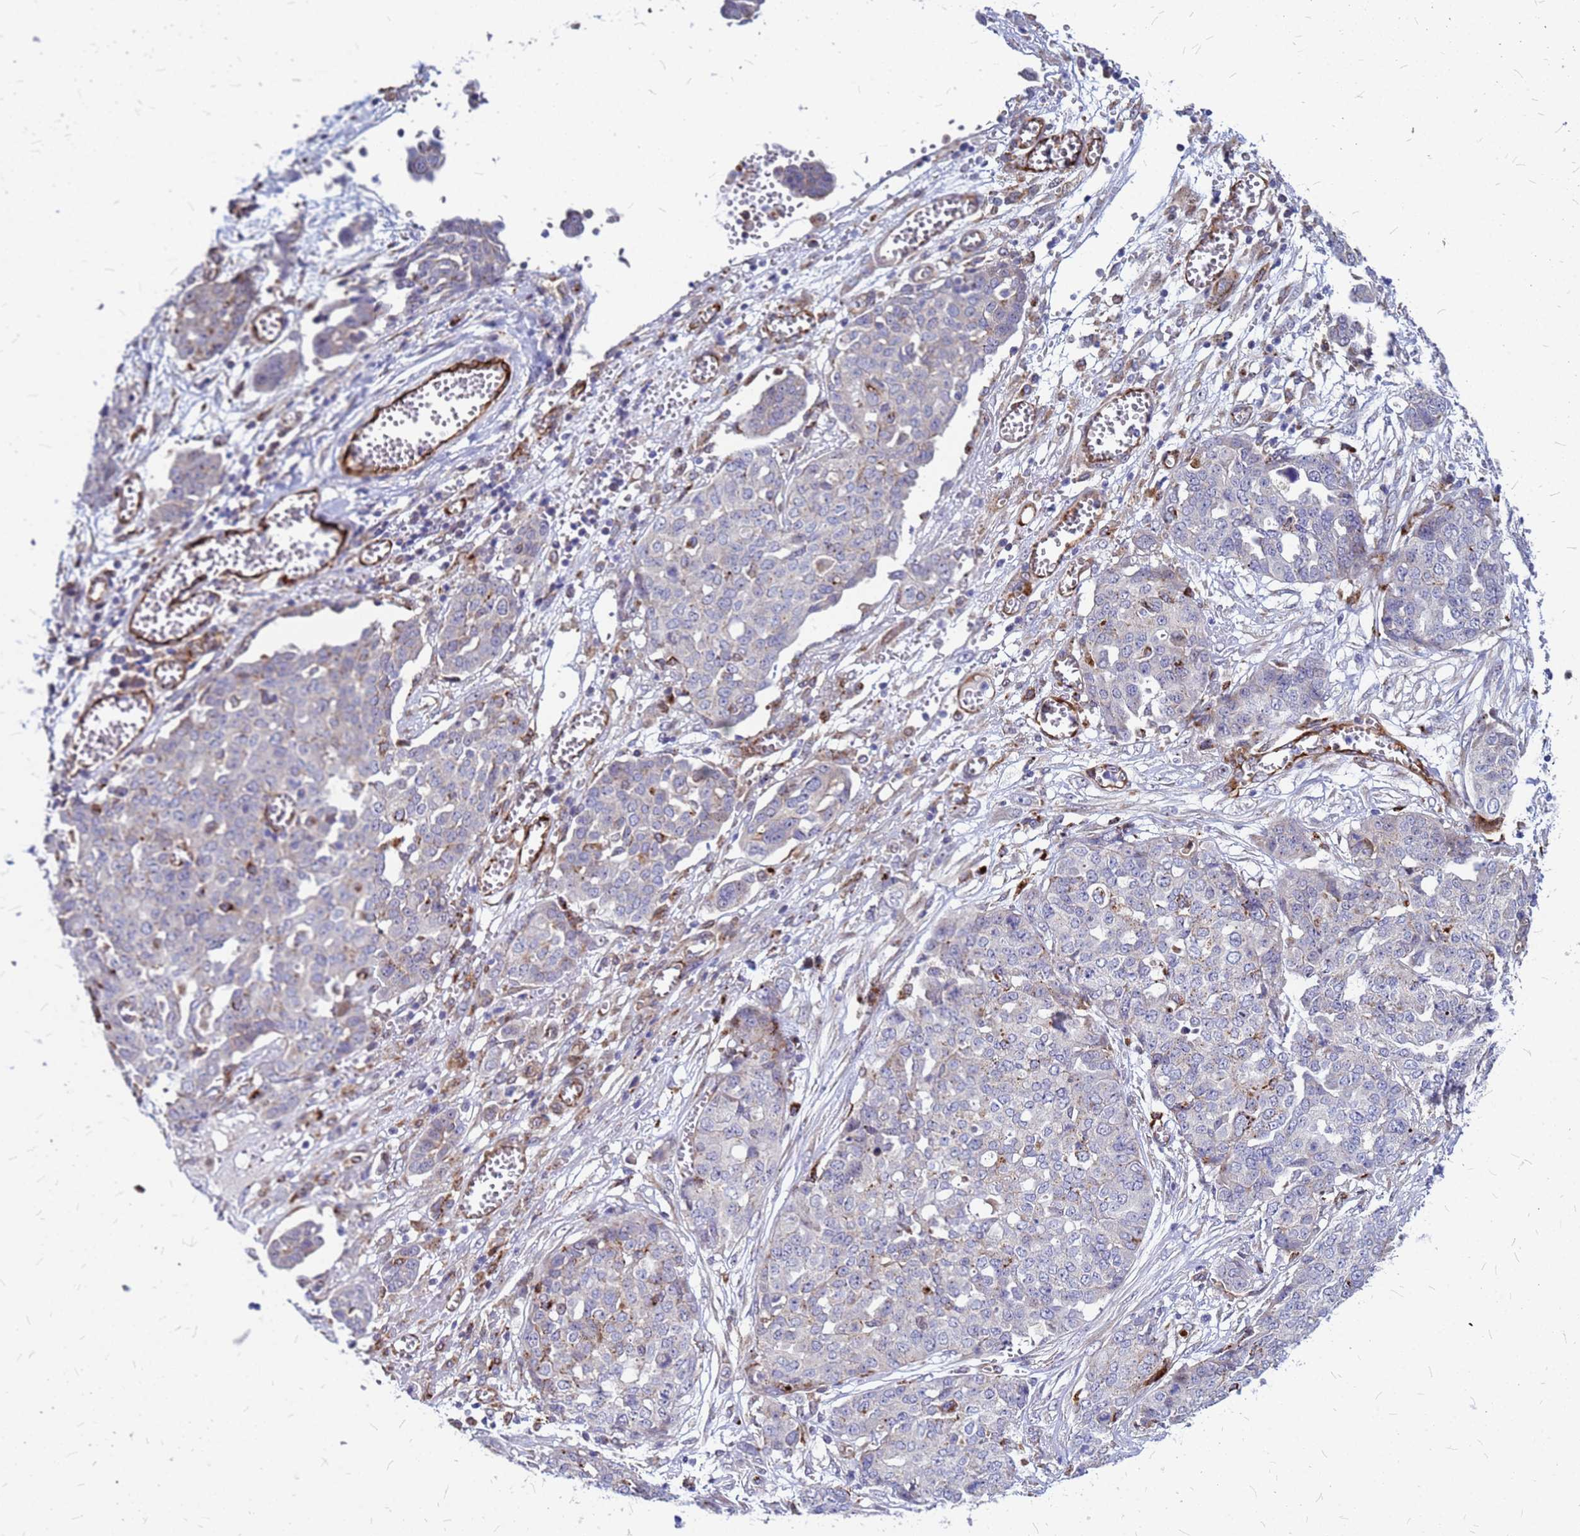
{"staining": {"intensity": "negative", "quantity": "none", "location": "none"}, "tissue": "ovarian cancer", "cell_type": "Tumor cells", "image_type": "cancer", "snomed": [{"axis": "morphology", "description": "Cystadenocarcinoma, serous, NOS"}, {"axis": "topography", "description": "Soft tissue"}, {"axis": "topography", "description": "Ovary"}], "caption": "Immunohistochemistry photomicrograph of human ovarian serous cystadenocarcinoma stained for a protein (brown), which reveals no positivity in tumor cells. Nuclei are stained in blue.", "gene": "NOSTRIN", "patient": {"sex": "female", "age": 57}}